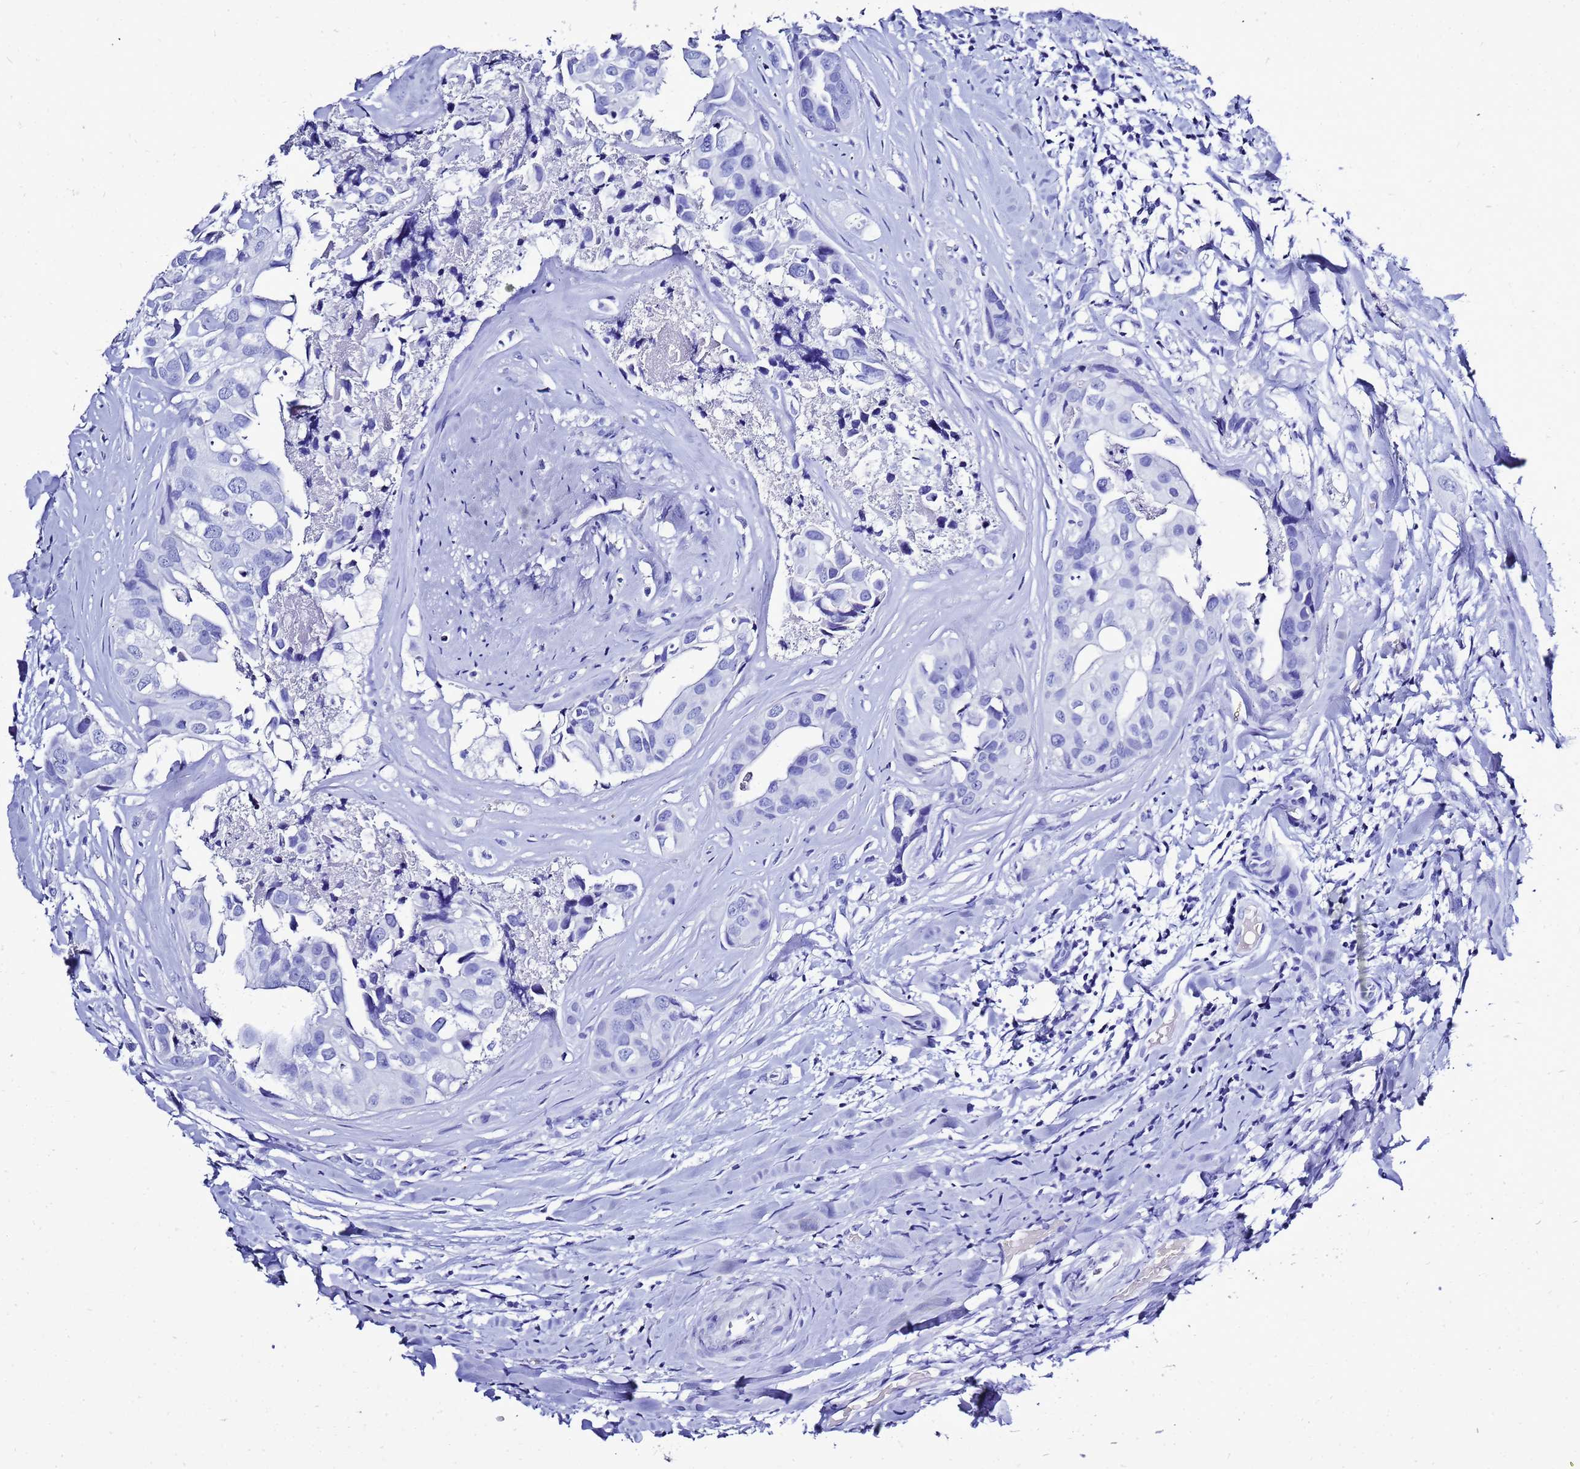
{"staining": {"intensity": "negative", "quantity": "none", "location": "none"}, "tissue": "head and neck cancer", "cell_type": "Tumor cells", "image_type": "cancer", "snomed": [{"axis": "morphology", "description": "Adenocarcinoma, NOS"}, {"axis": "morphology", "description": "Adenocarcinoma, metastatic, NOS"}, {"axis": "topography", "description": "Head-Neck"}], "caption": "Immunohistochemical staining of head and neck cancer (adenocarcinoma) reveals no significant expression in tumor cells.", "gene": "LIPF", "patient": {"sex": "male", "age": 75}}